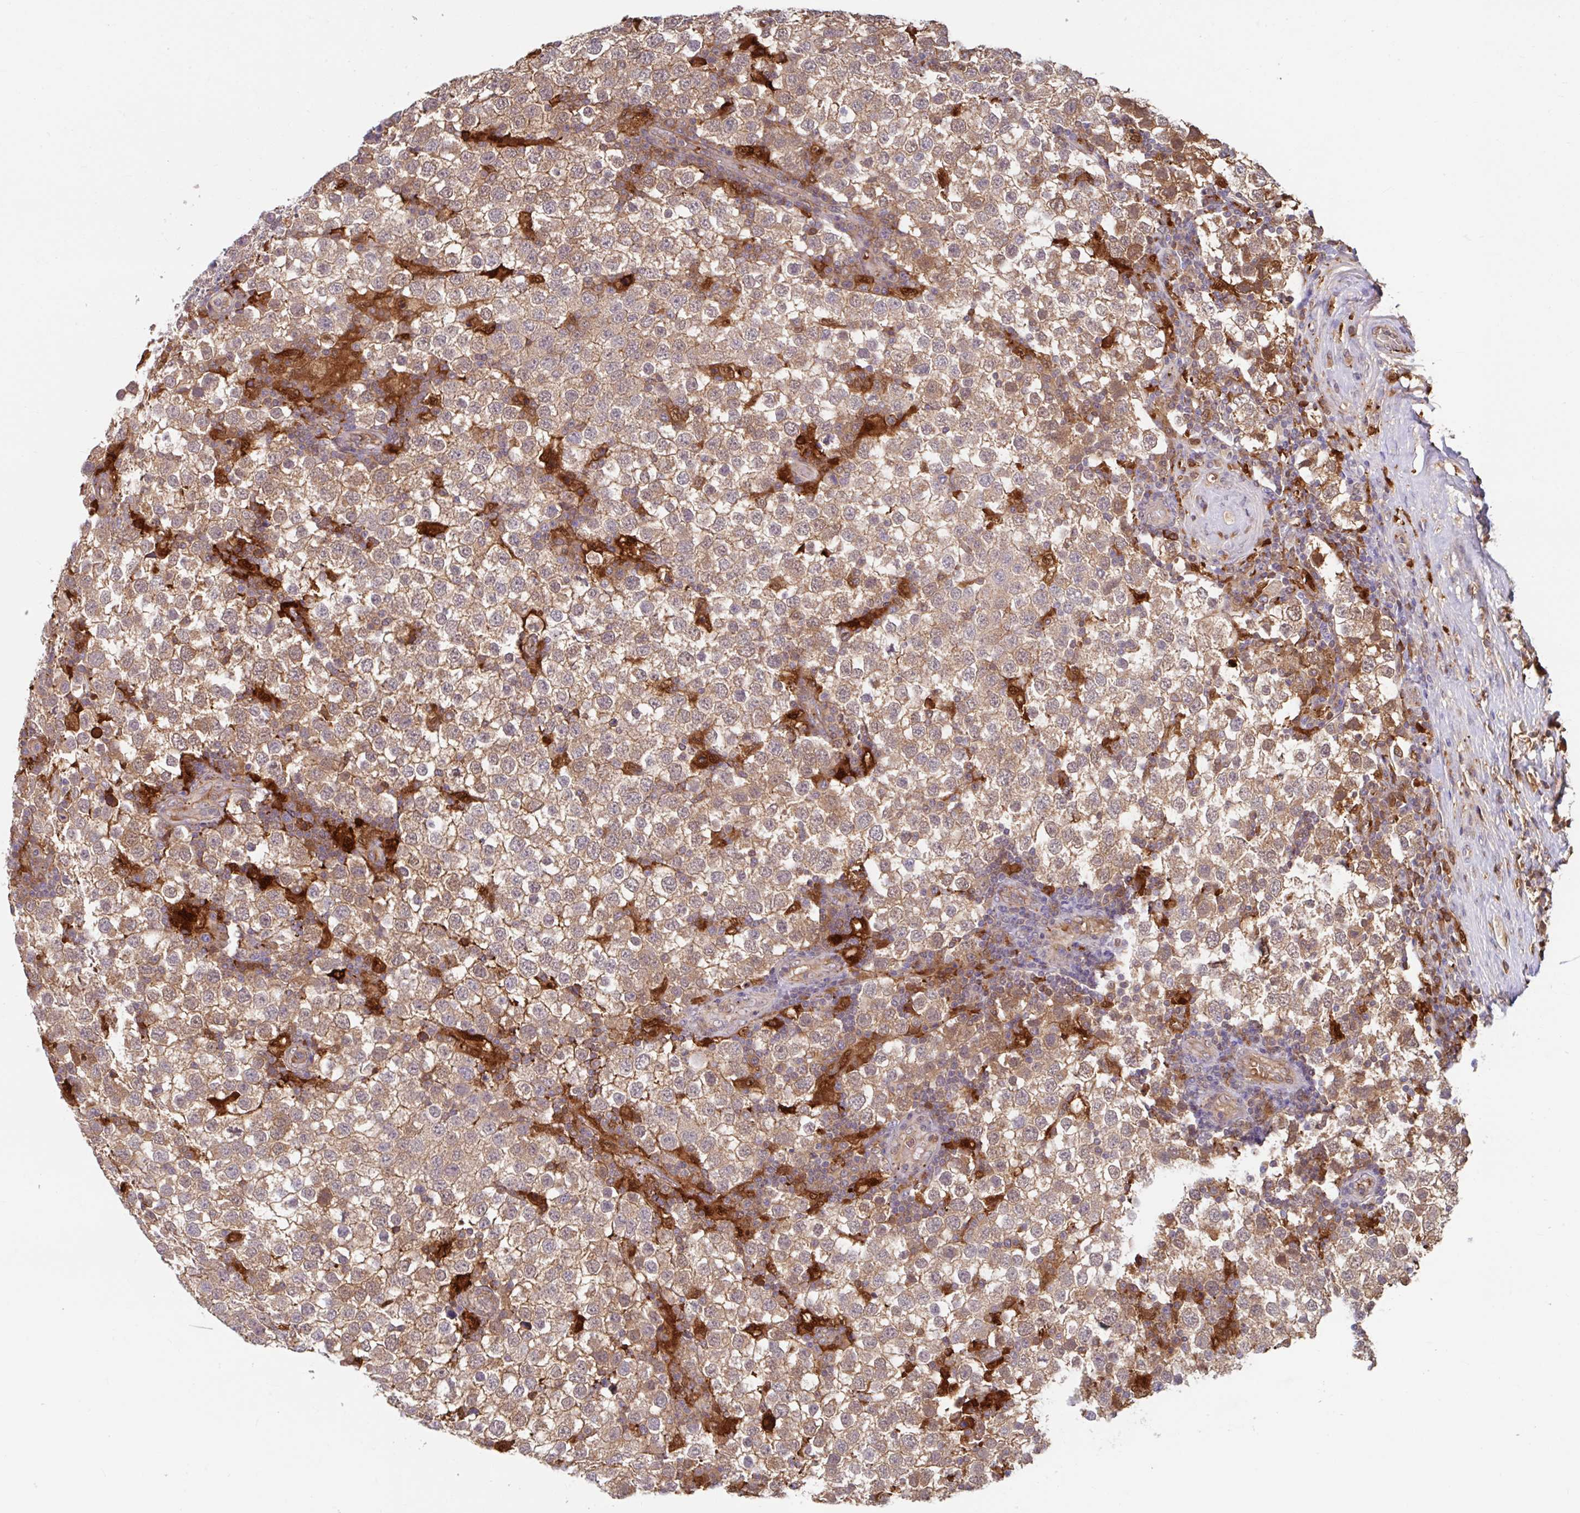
{"staining": {"intensity": "weak", "quantity": ">75%", "location": "cytoplasmic/membranous"}, "tissue": "testis cancer", "cell_type": "Tumor cells", "image_type": "cancer", "snomed": [{"axis": "morphology", "description": "Seminoma, NOS"}, {"axis": "topography", "description": "Testis"}], "caption": "Immunohistochemical staining of testis seminoma demonstrates low levels of weak cytoplasmic/membranous positivity in approximately >75% of tumor cells.", "gene": "BLVRA", "patient": {"sex": "male", "age": 34}}